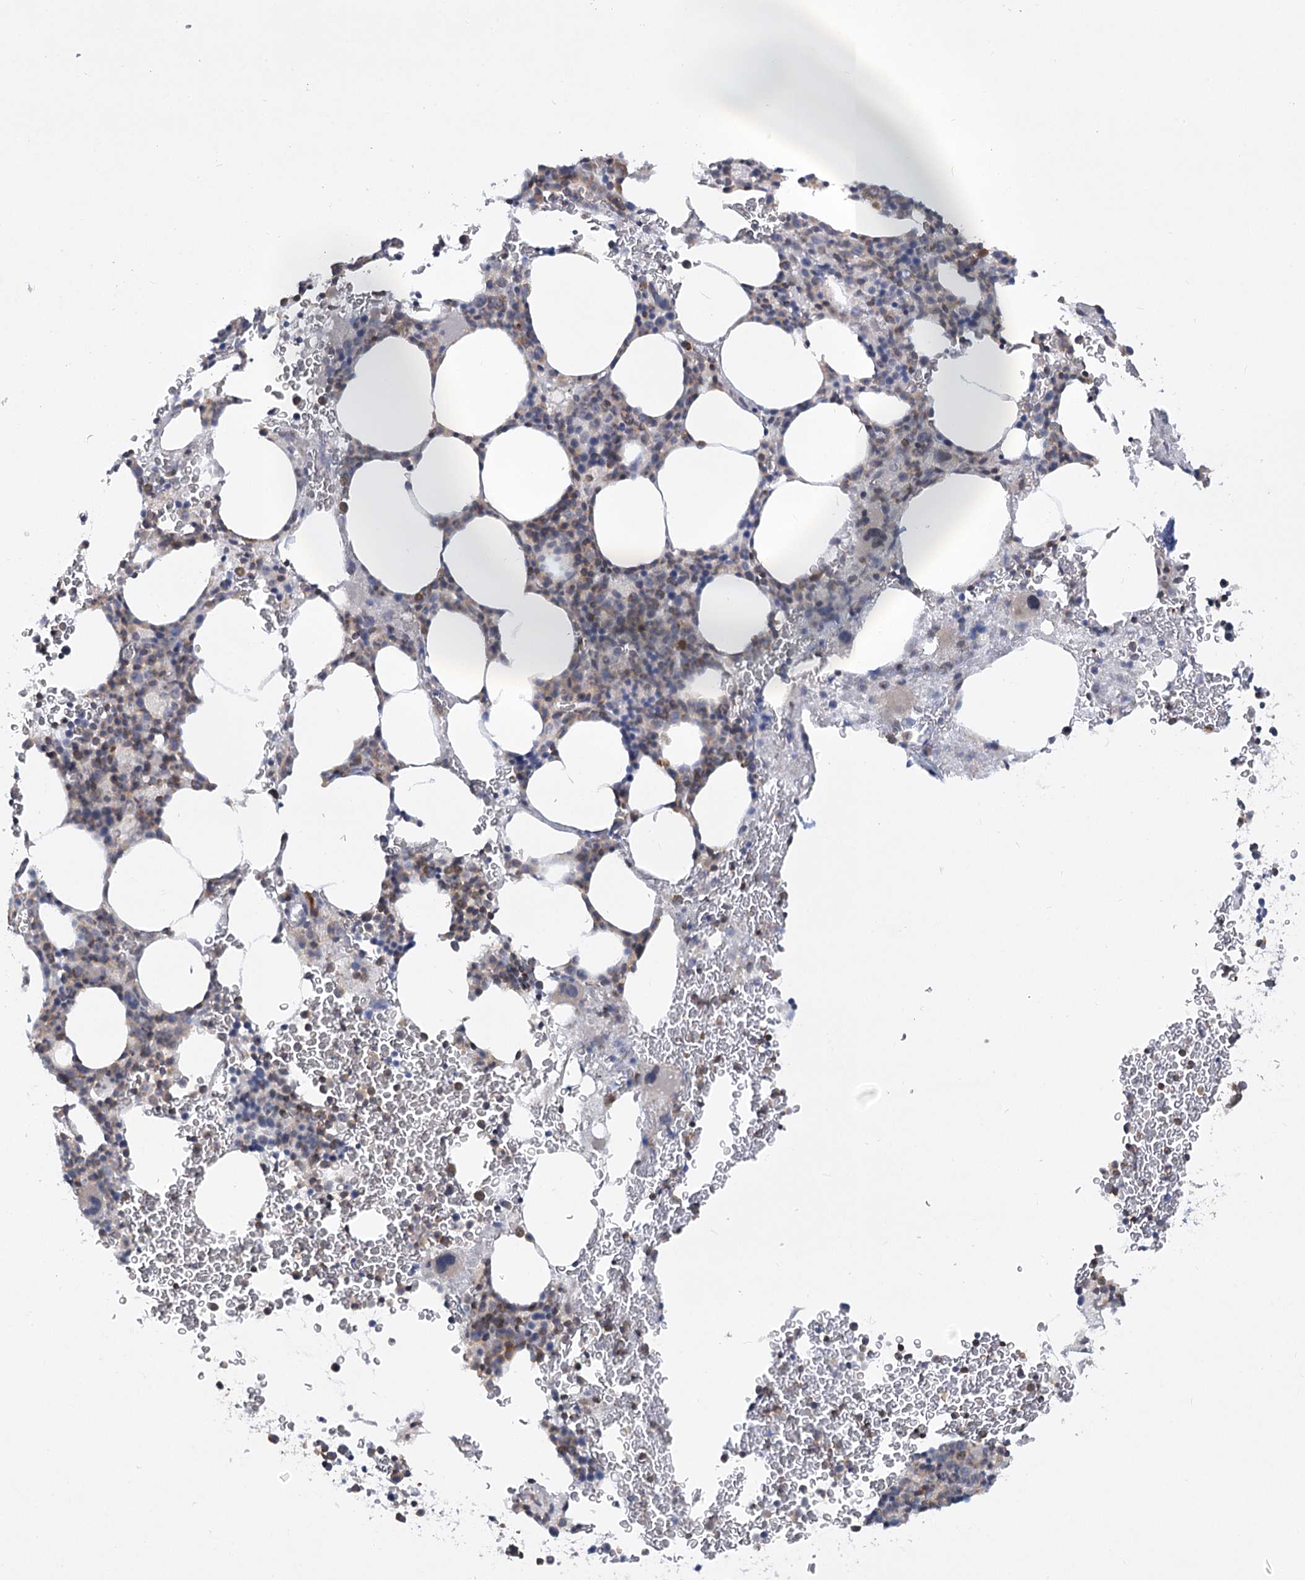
{"staining": {"intensity": "moderate", "quantity": "<25%", "location": "cytoplasmic/membranous"}, "tissue": "bone marrow", "cell_type": "Hematopoietic cells", "image_type": "normal", "snomed": [{"axis": "morphology", "description": "Normal tissue, NOS"}, {"axis": "topography", "description": "Bone marrow"}], "caption": "Human bone marrow stained for a protein (brown) demonstrates moderate cytoplasmic/membranous positive staining in approximately <25% of hematopoietic cells.", "gene": "SYTL1", "patient": {"sex": "male", "age": 79}}